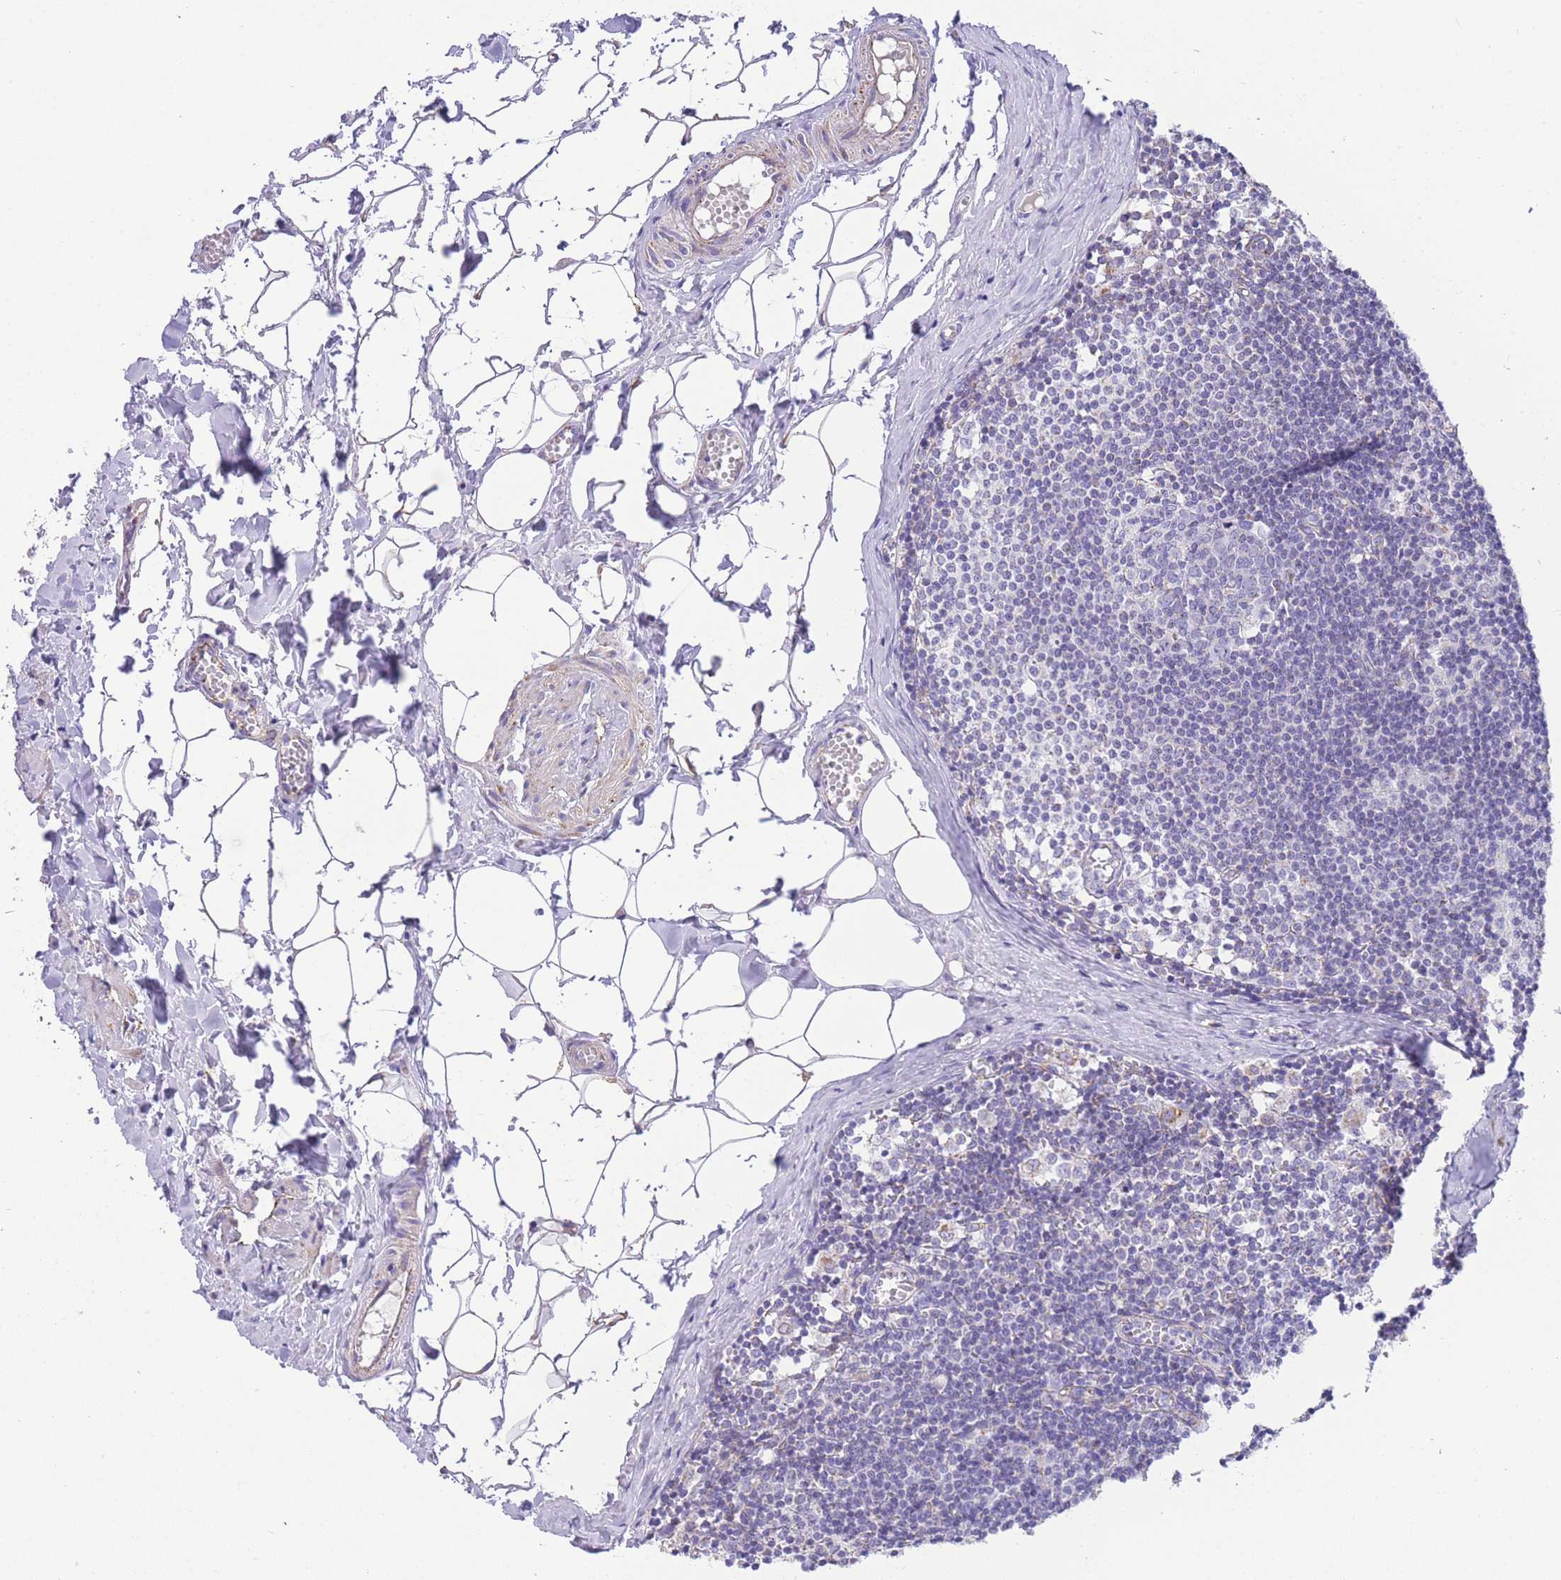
{"staining": {"intensity": "negative", "quantity": "none", "location": "none"}, "tissue": "lymph node", "cell_type": "Germinal center cells", "image_type": "normal", "snomed": [{"axis": "morphology", "description": "Normal tissue, NOS"}, {"axis": "topography", "description": "Lymph node"}], "caption": "Histopathology image shows no protein positivity in germinal center cells of normal lymph node.", "gene": "ACSM4", "patient": {"sex": "female", "age": 42}}